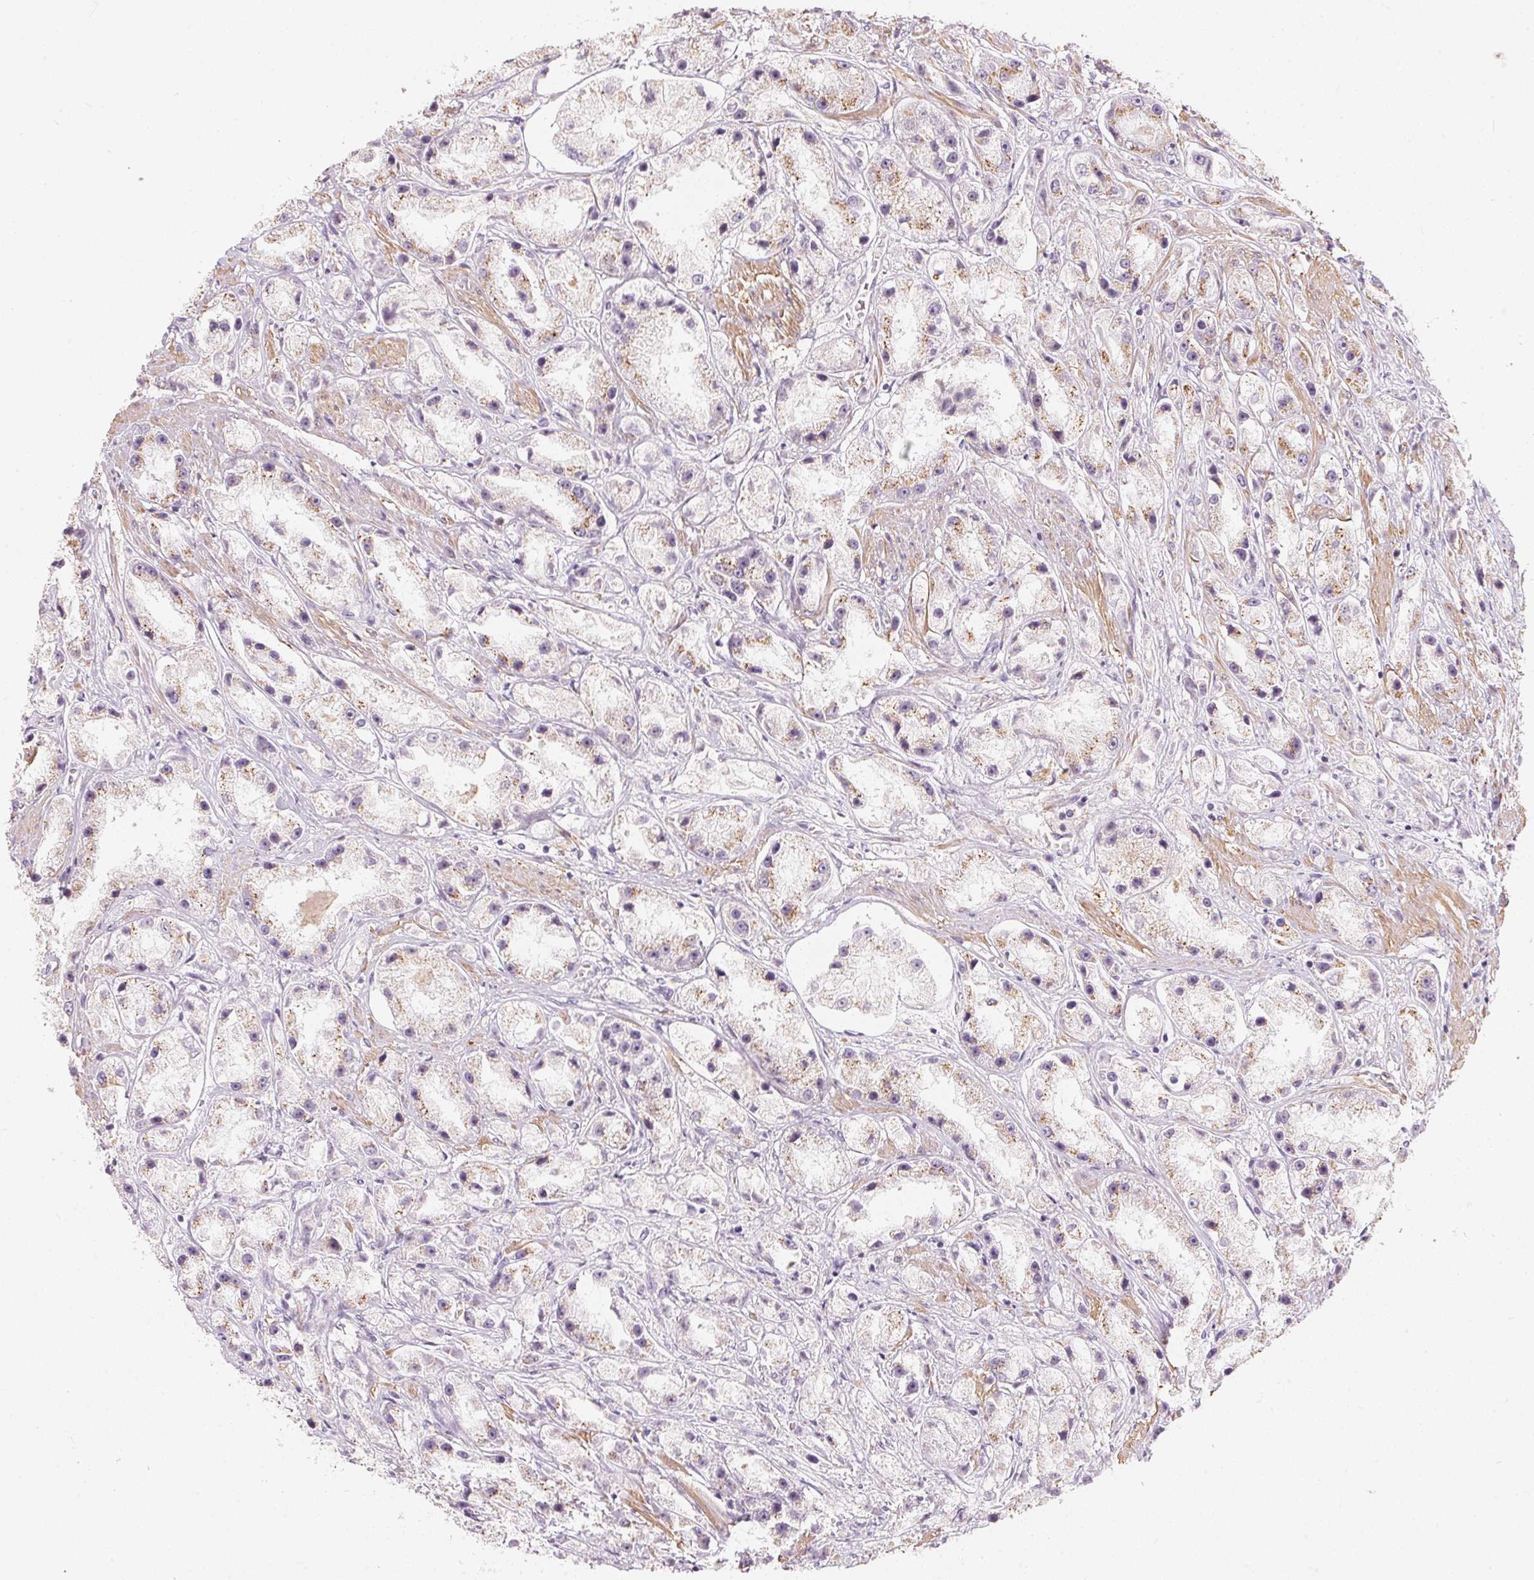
{"staining": {"intensity": "moderate", "quantity": "25%-75%", "location": "cytoplasmic/membranous"}, "tissue": "prostate cancer", "cell_type": "Tumor cells", "image_type": "cancer", "snomed": [{"axis": "morphology", "description": "Adenocarcinoma, High grade"}, {"axis": "topography", "description": "Prostate"}], "caption": "This image reveals immunohistochemistry (IHC) staining of prostate cancer (adenocarcinoma (high-grade)), with medium moderate cytoplasmic/membranous expression in approximately 25%-75% of tumor cells.", "gene": "DRAM2", "patient": {"sex": "male", "age": 67}}